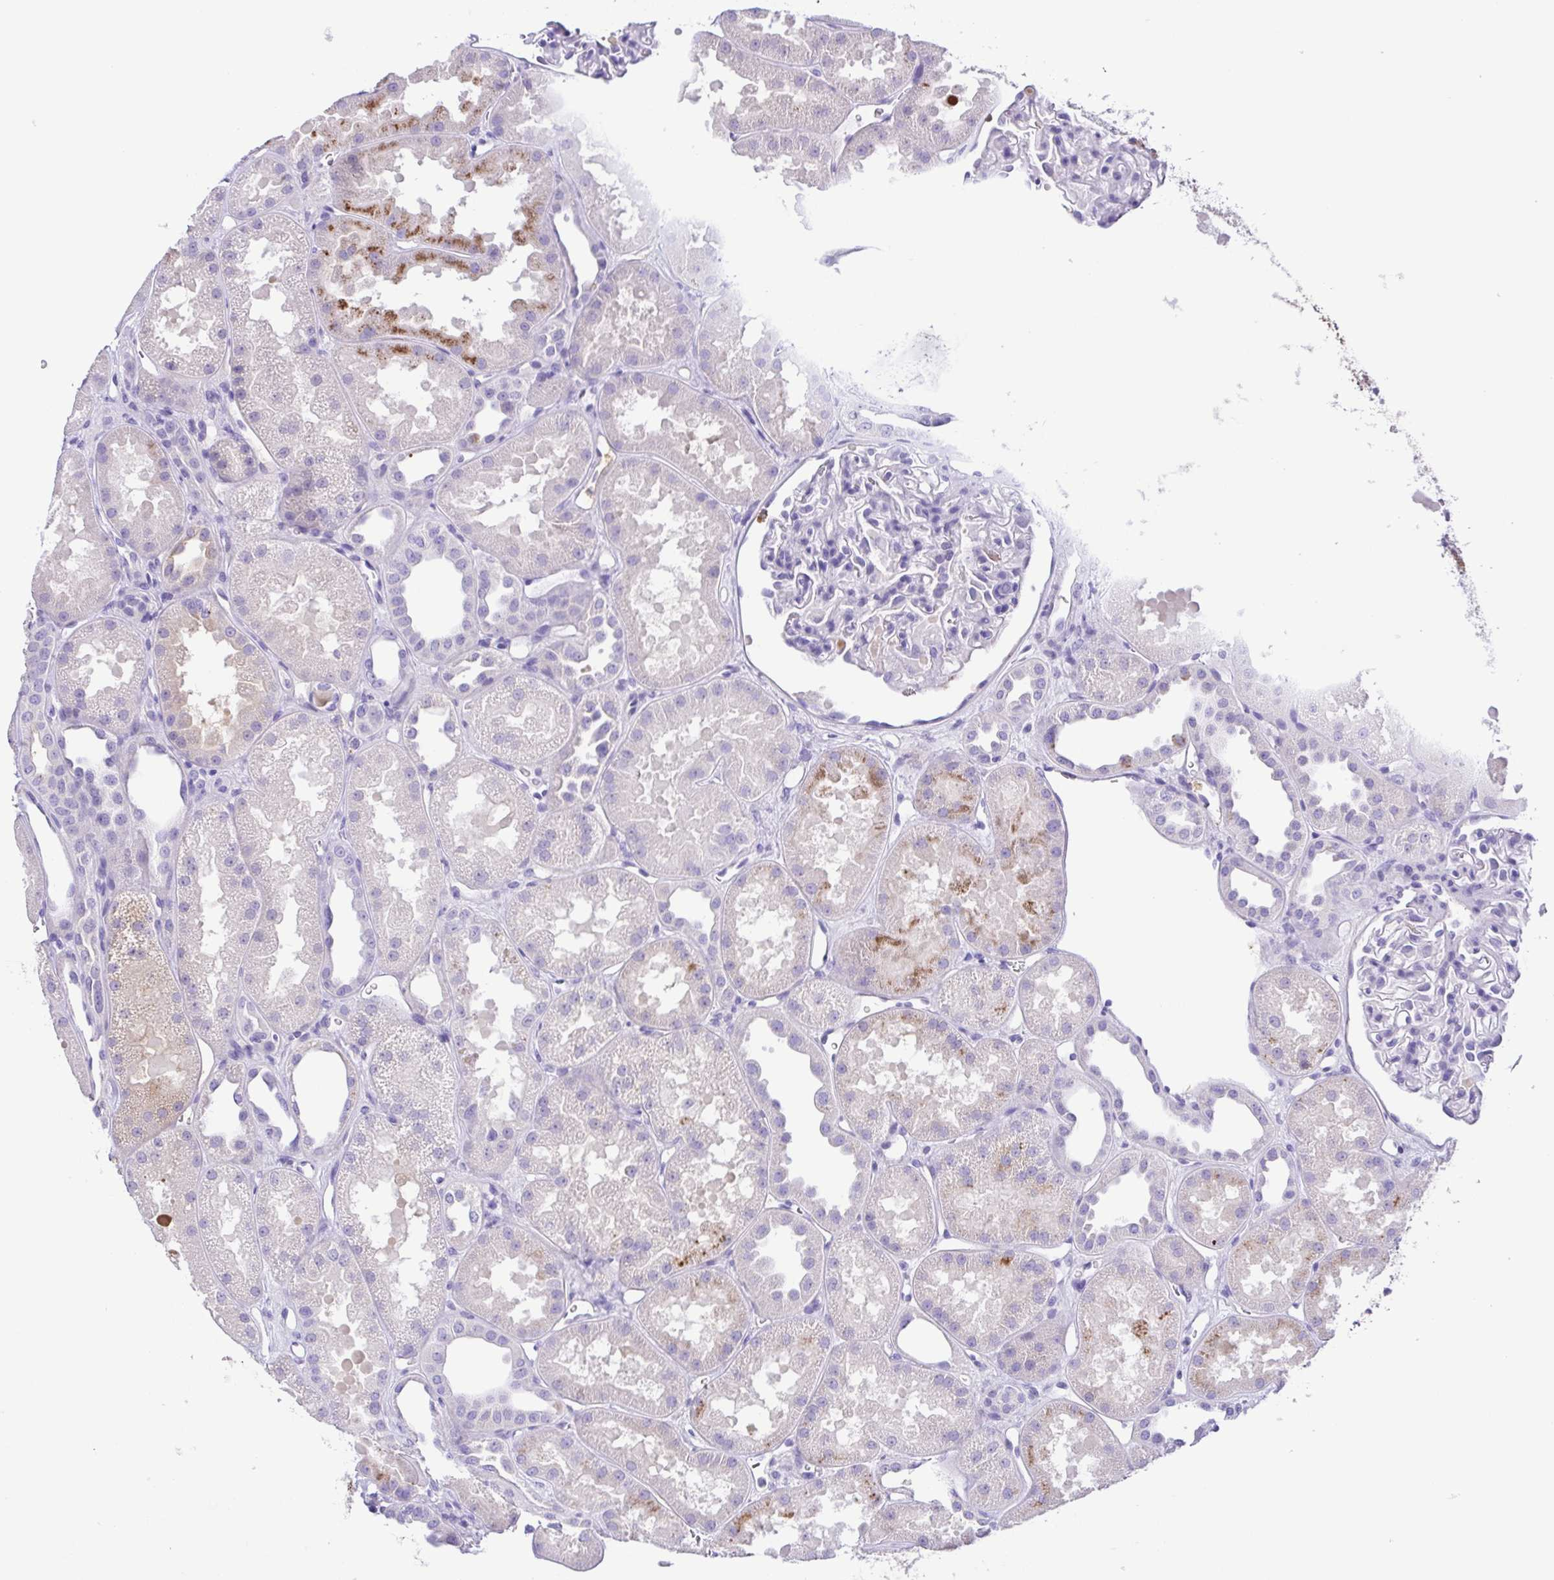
{"staining": {"intensity": "negative", "quantity": "none", "location": "none"}, "tissue": "kidney", "cell_type": "Cells in glomeruli", "image_type": "normal", "snomed": [{"axis": "morphology", "description": "Normal tissue, NOS"}, {"axis": "topography", "description": "Kidney"}], "caption": "Immunohistochemistry of benign kidney shows no positivity in cells in glomeruli.", "gene": "IGFL1", "patient": {"sex": "male", "age": 61}}